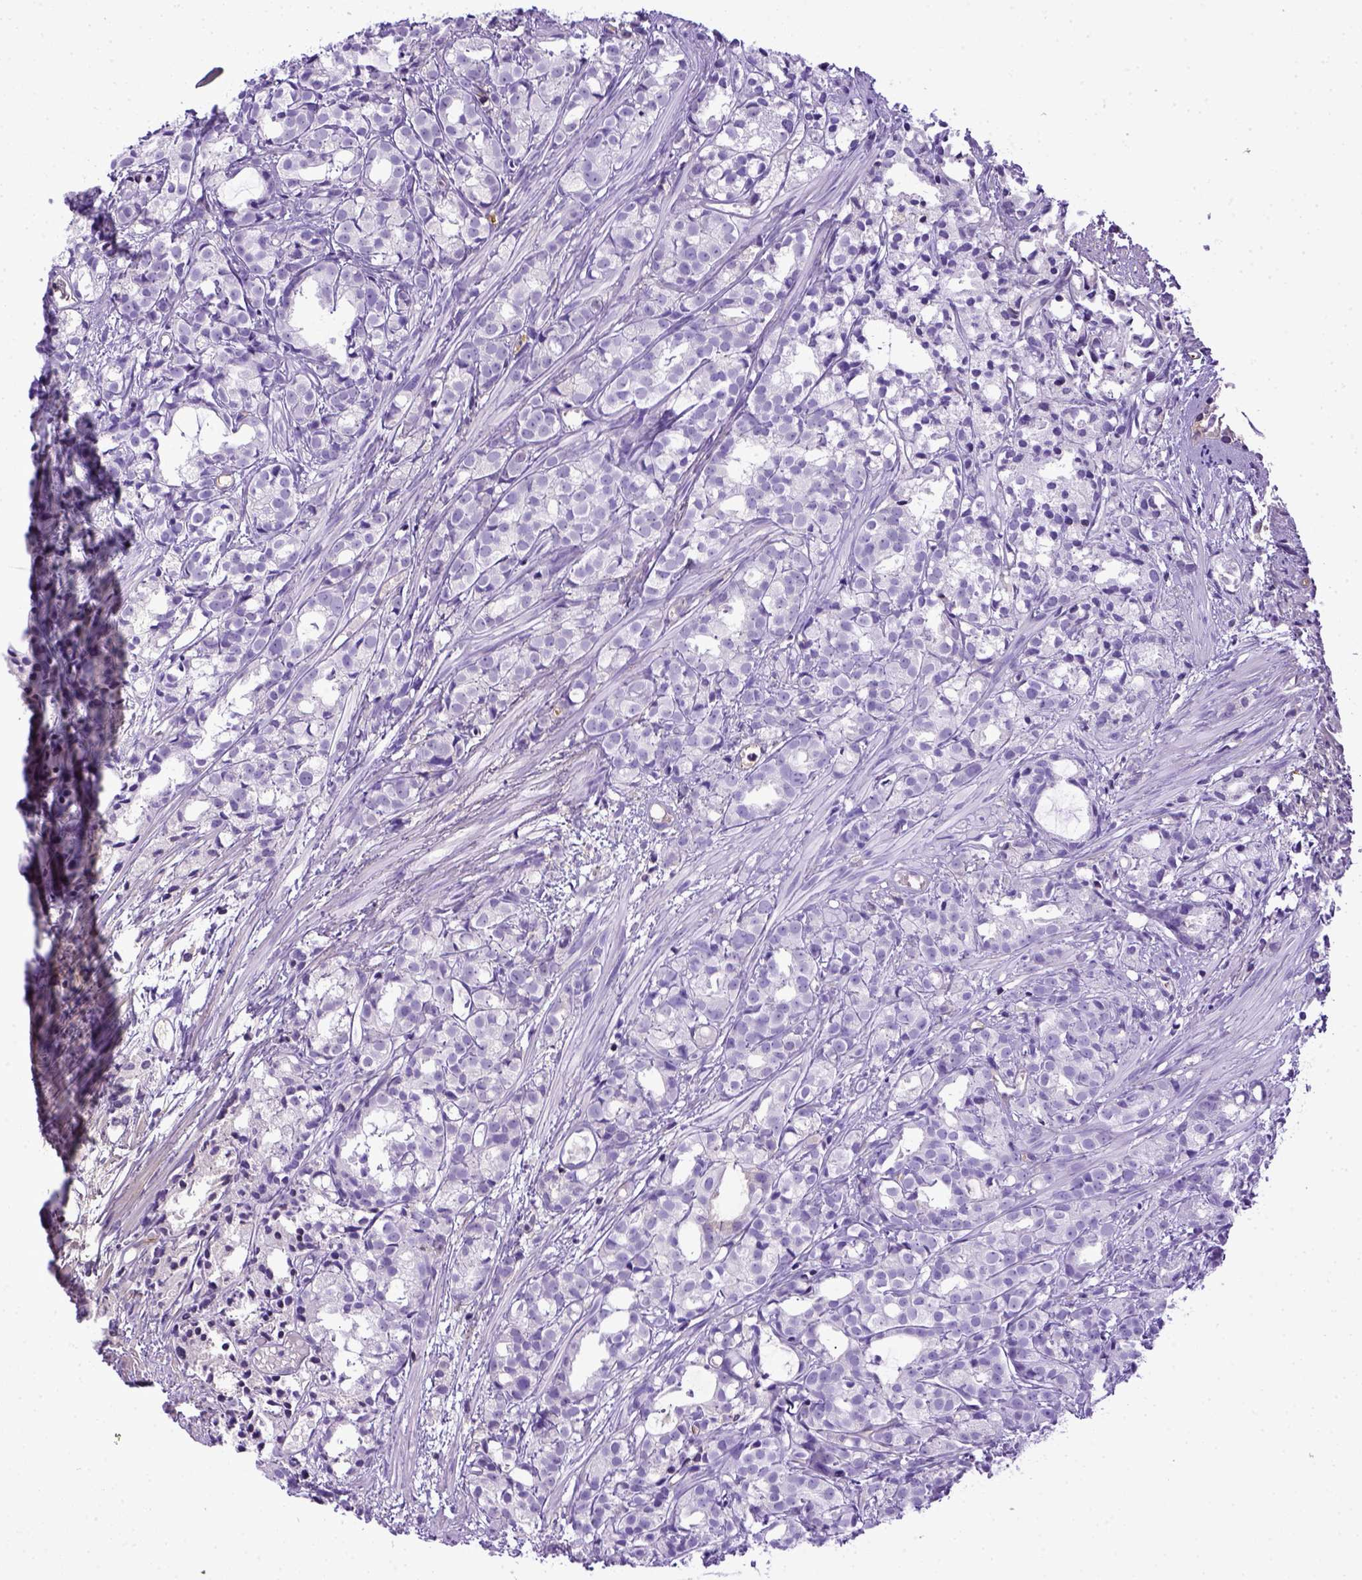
{"staining": {"intensity": "negative", "quantity": "none", "location": "none"}, "tissue": "prostate cancer", "cell_type": "Tumor cells", "image_type": "cancer", "snomed": [{"axis": "morphology", "description": "Adenocarcinoma, High grade"}, {"axis": "topography", "description": "Prostate"}], "caption": "Immunohistochemistry (IHC) of prostate cancer (high-grade adenocarcinoma) displays no positivity in tumor cells.", "gene": "ITIH4", "patient": {"sex": "male", "age": 79}}